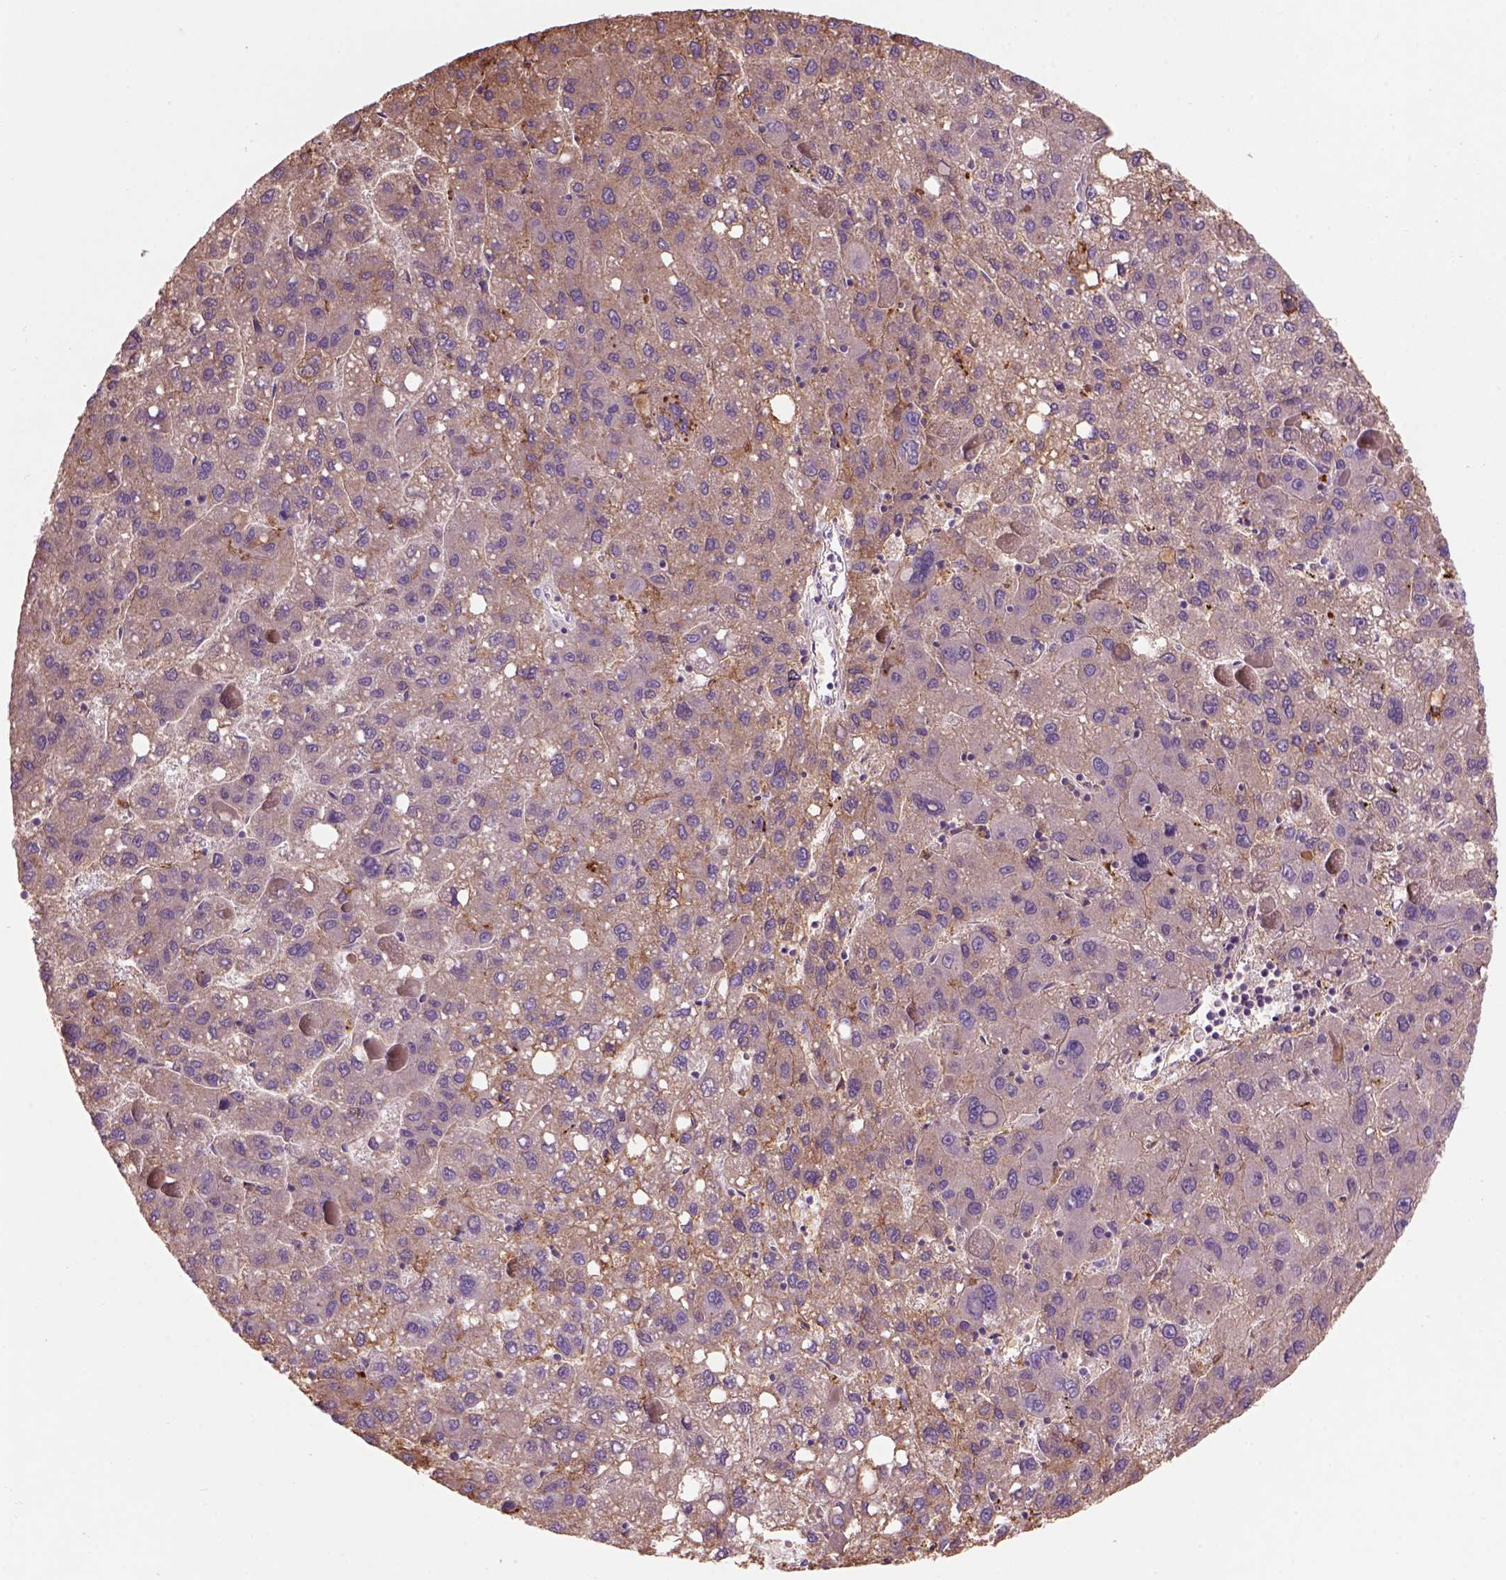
{"staining": {"intensity": "weak", "quantity": ">75%", "location": "cytoplasmic/membranous"}, "tissue": "liver cancer", "cell_type": "Tumor cells", "image_type": "cancer", "snomed": [{"axis": "morphology", "description": "Carcinoma, Hepatocellular, NOS"}, {"axis": "topography", "description": "Liver"}], "caption": "Liver cancer (hepatocellular carcinoma) stained for a protein (brown) reveals weak cytoplasmic/membranous positive staining in approximately >75% of tumor cells.", "gene": "CD14", "patient": {"sex": "female", "age": 82}}